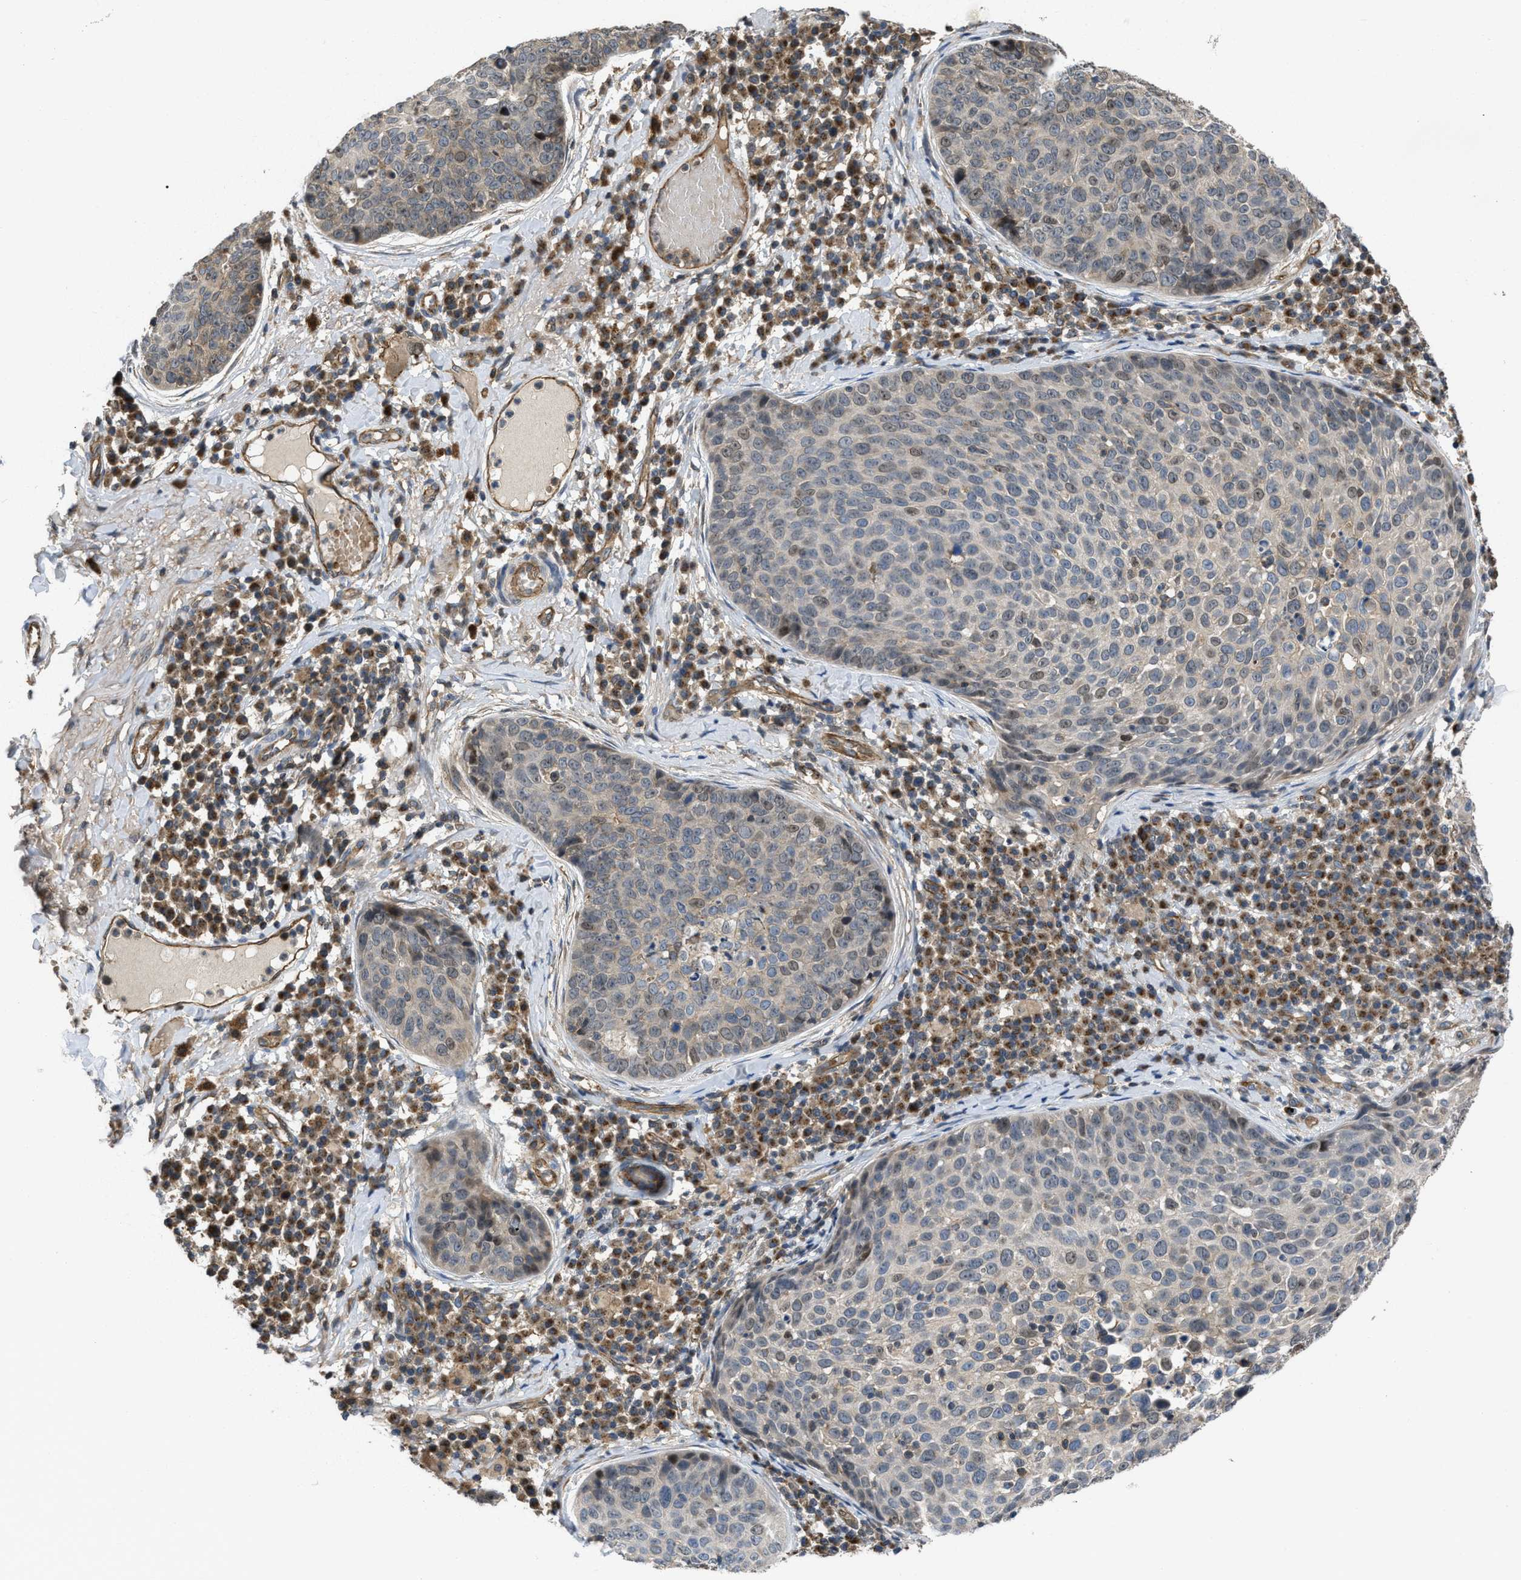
{"staining": {"intensity": "weak", "quantity": "<25%", "location": "nuclear"}, "tissue": "skin cancer", "cell_type": "Tumor cells", "image_type": "cancer", "snomed": [{"axis": "morphology", "description": "Squamous cell carcinoma in situ, NOS"}, {"axis": "morphology", "description": "Squamous cell carcinoma, NOS"}, {"axis": "topography", "description": "Skin"}], "caption": "Image shows no protein expression in tumor cells of skin cancer tissue.", "gene": "GPATCH2L", "patient": {"sex": "male", "age": 93}}